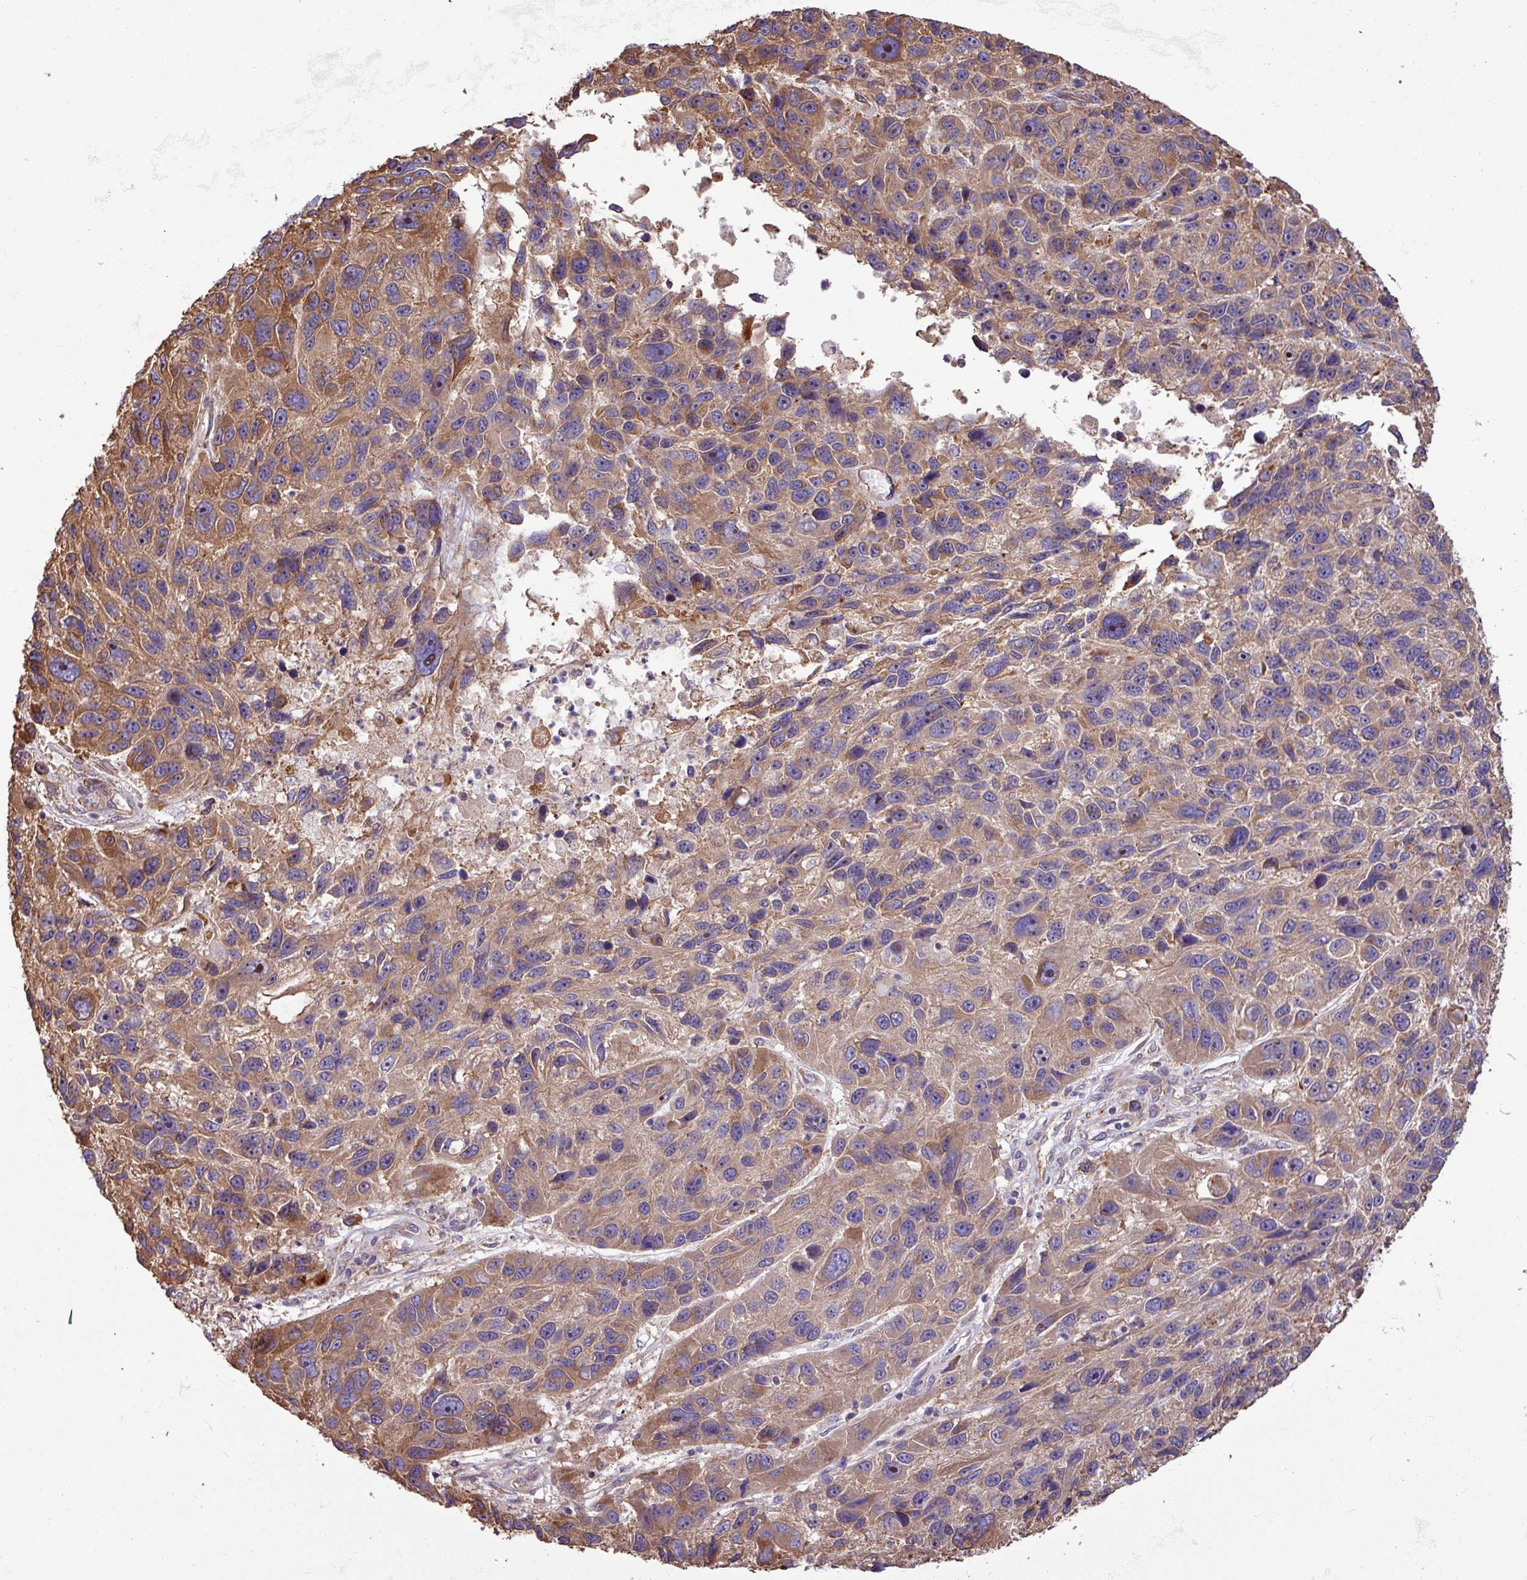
{"staining": {"intensity": "moderate", "quantity": ">75%", "location": "cytoplasmic/membranous"}, "tissue": "melanoma", "cell_type": "Tumor cells", "image_type": "cancer", "snomed": [{"axis": "morphology", "description": "Malignant melanoma, NOS"}, {"axis": "topography", "description": "Skin"}], "caption": "IHC histopathology image of neoplastic tissue: melanoma stained using IHC exhibits medium levels of moderate protein expression localized specifically in the cytoplasmic/membranous of tumor cells, appearing as a cytoplasmic/membranous brown color.", "gene": "ZNF300", "patient": {"sex": "male", "age": 53}}